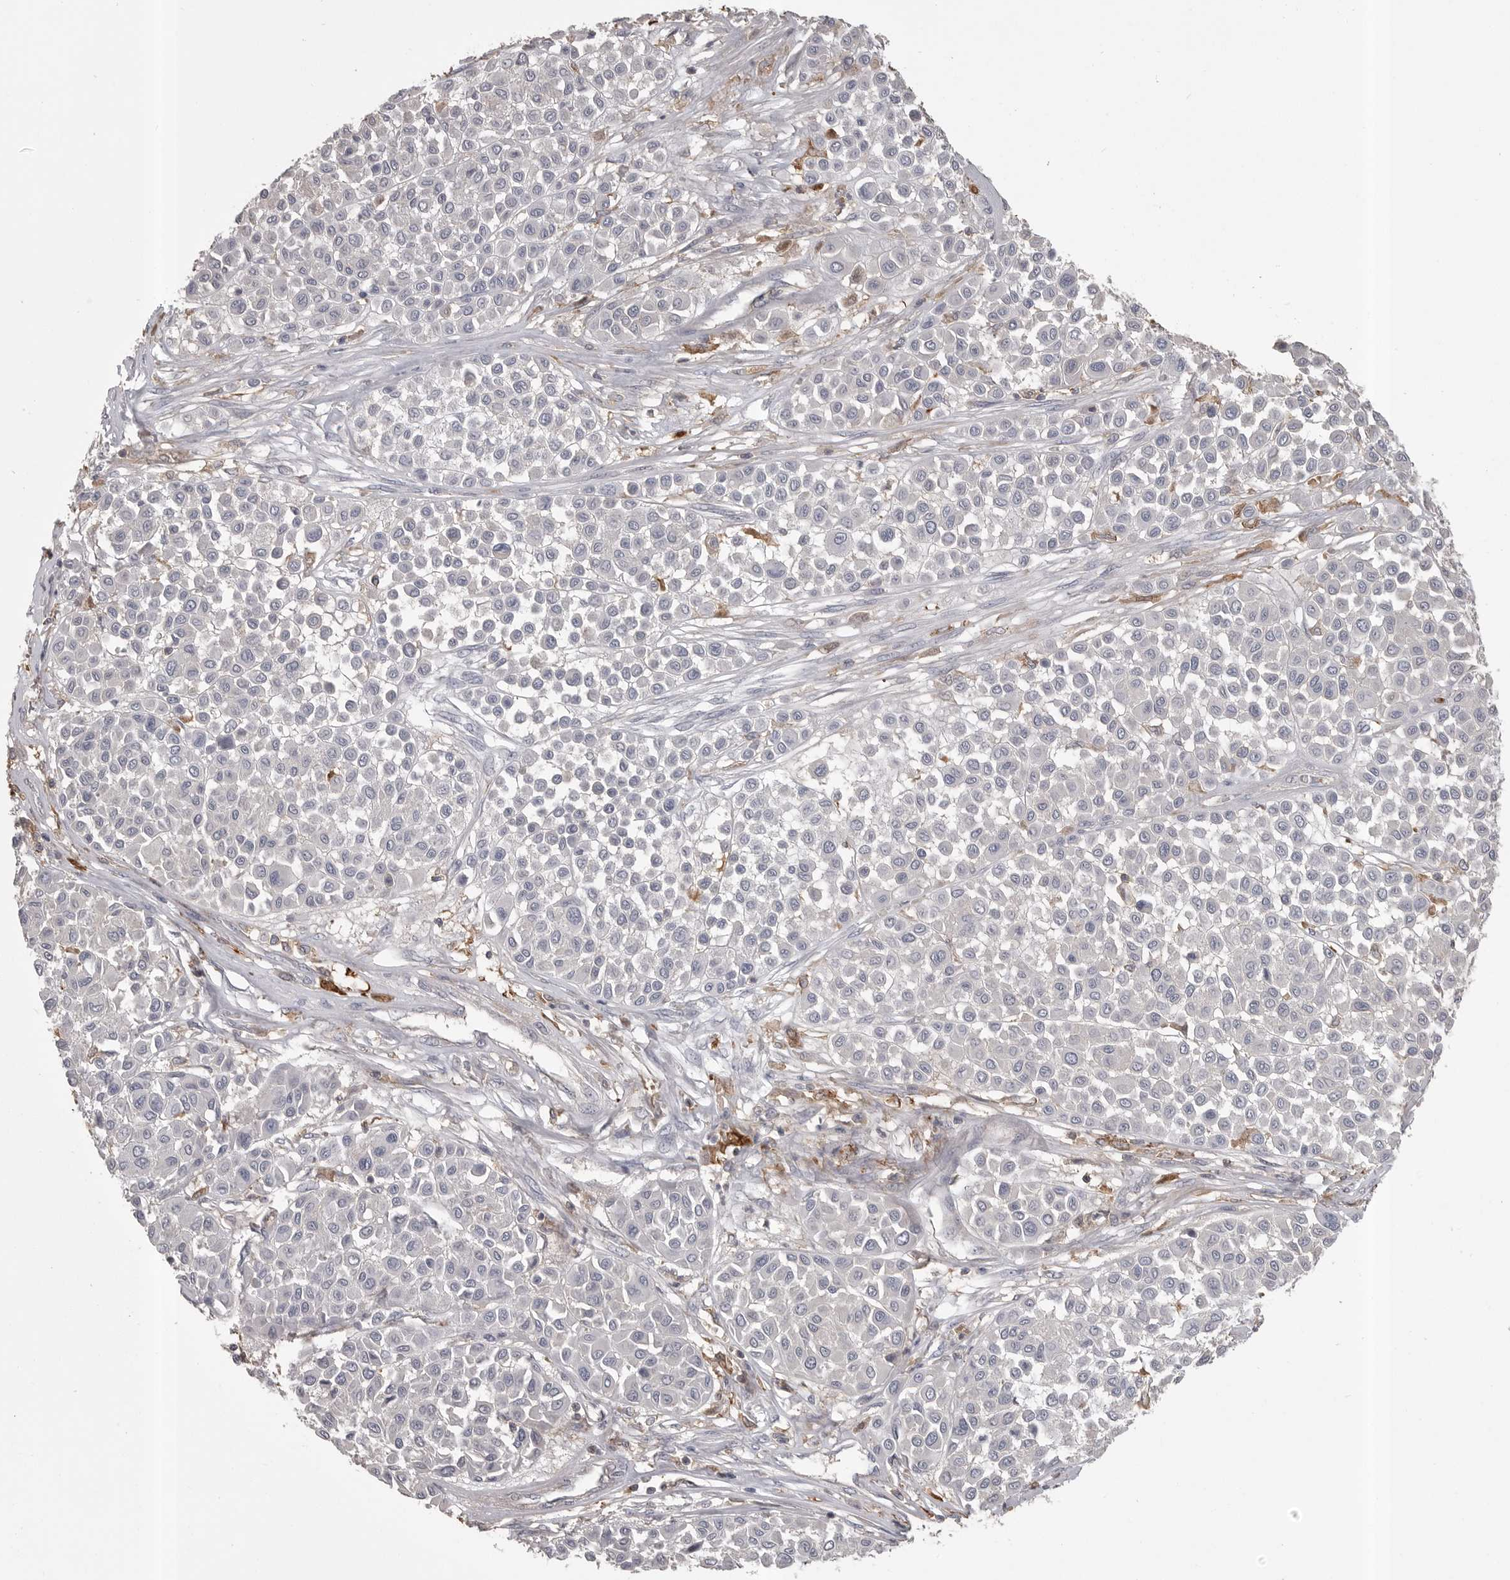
{"staining": {"intensity": "negative", "quantity": "none", "location": "none"}, "tissue": "melanoma", "cell_type": "Tumor cells", "image_type": "cancer", "snomed": [{"axis": "morphology", "description": "Malignant melanoma, Metastatic site"}, {"axis": "topography", "description": "Soft tissue"}], "caption": "DAB (3,3'-diaminobenzidine) immunohistochemical staining of human melanoma exhibits no significant expression in tumor cells.", "gene": "CMTM6", "patient": {"sex": "male", "age": 41}}